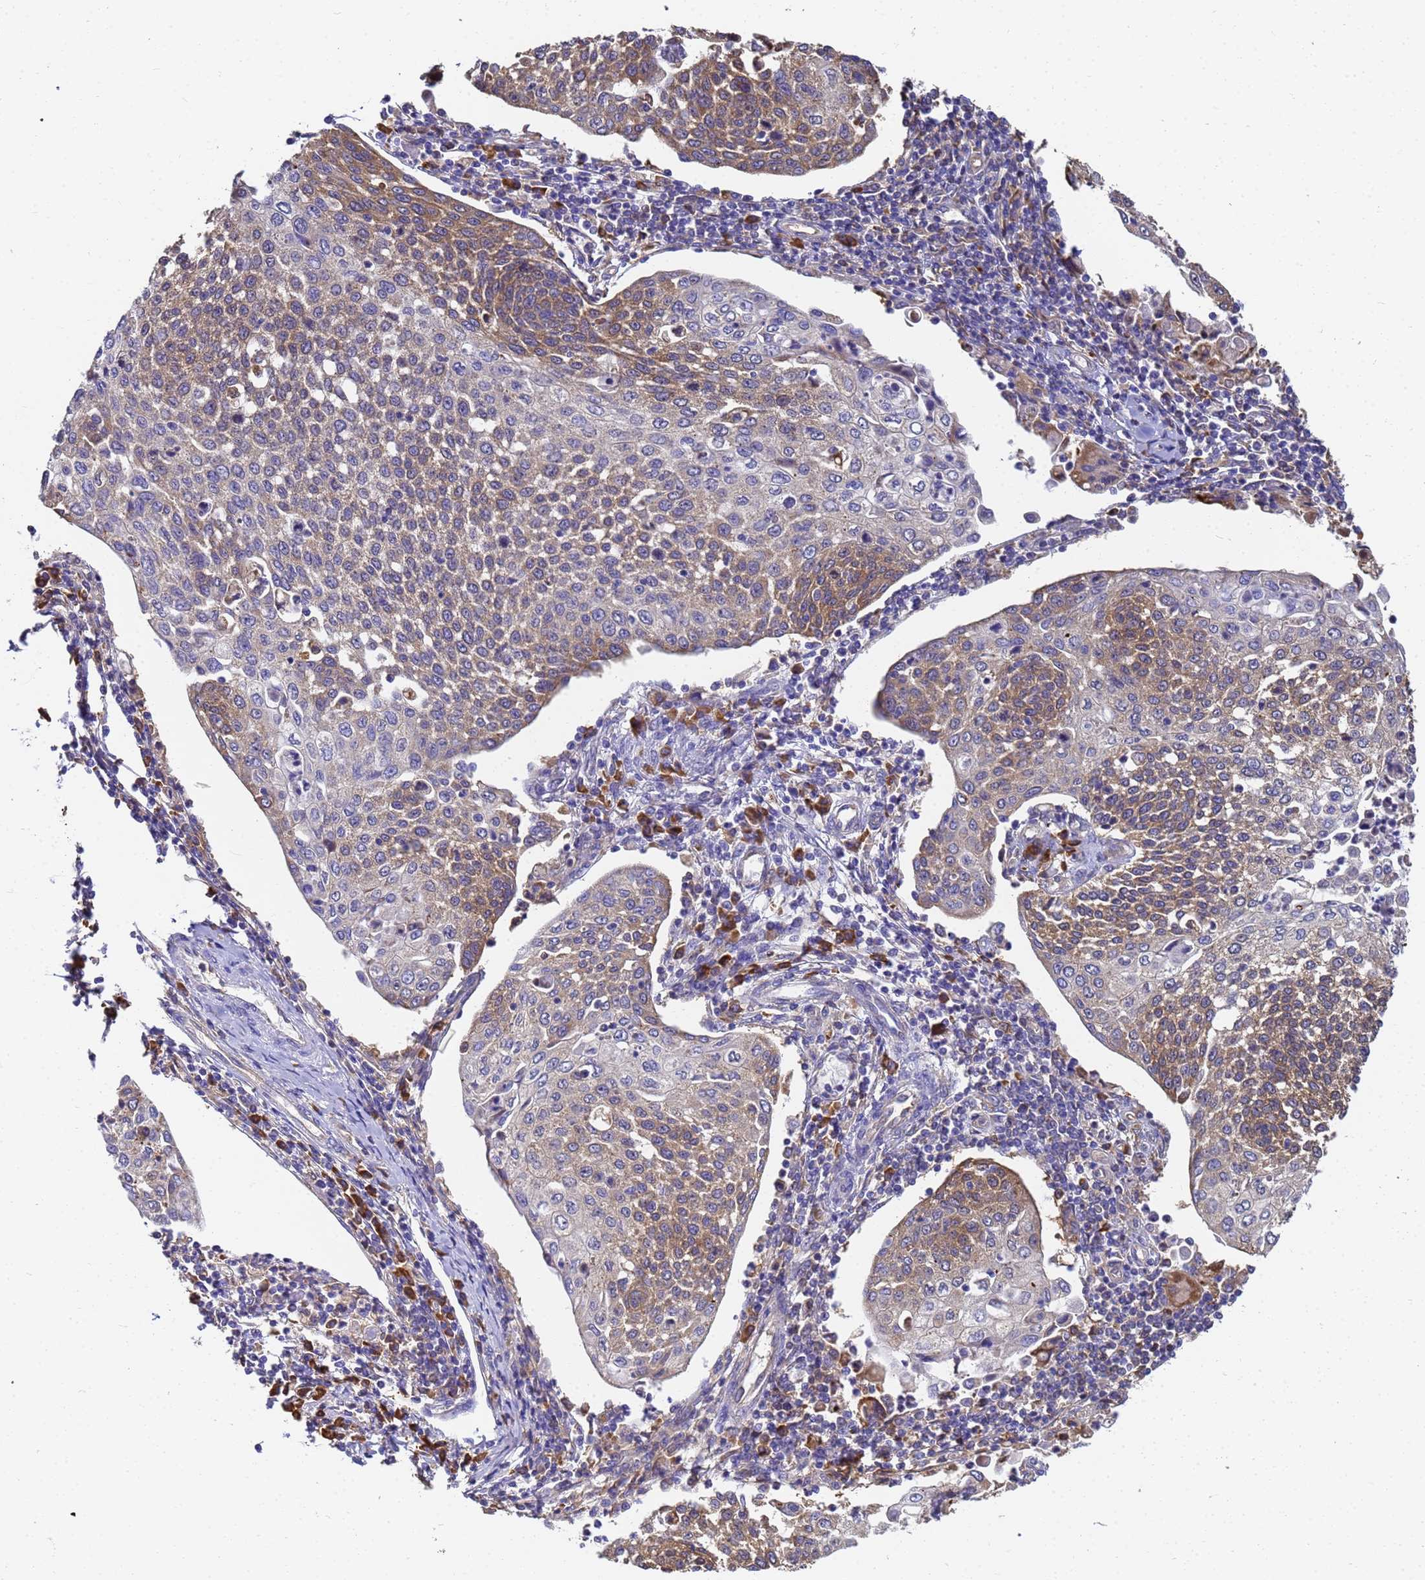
{"staining": {"intensity": "moderate", "quantity": "<25%", "location": "cytoplasmic/membranous"}, "tissue": "cervical cancer", "cell_type": "Tumor cells", "image_type": "cancer", "snomed": [{"axis": "morphology", "description": "Squamous cell carcinoma, NOS"}, {"axis": "topography", "description": "Cervix"}], "caption": "IHC histopathology image of neoplastic tissue: human cervical cancer stained using immunohistochemistry exhibits low levels of moderate protein expression localized specifically in the cytoplasmic/membranous of tumor cells, appearing as a cytoplasmic/membranous brown color.", "gene": "NME1-NME2", "patient": {"sex": "female", "age": 34}}